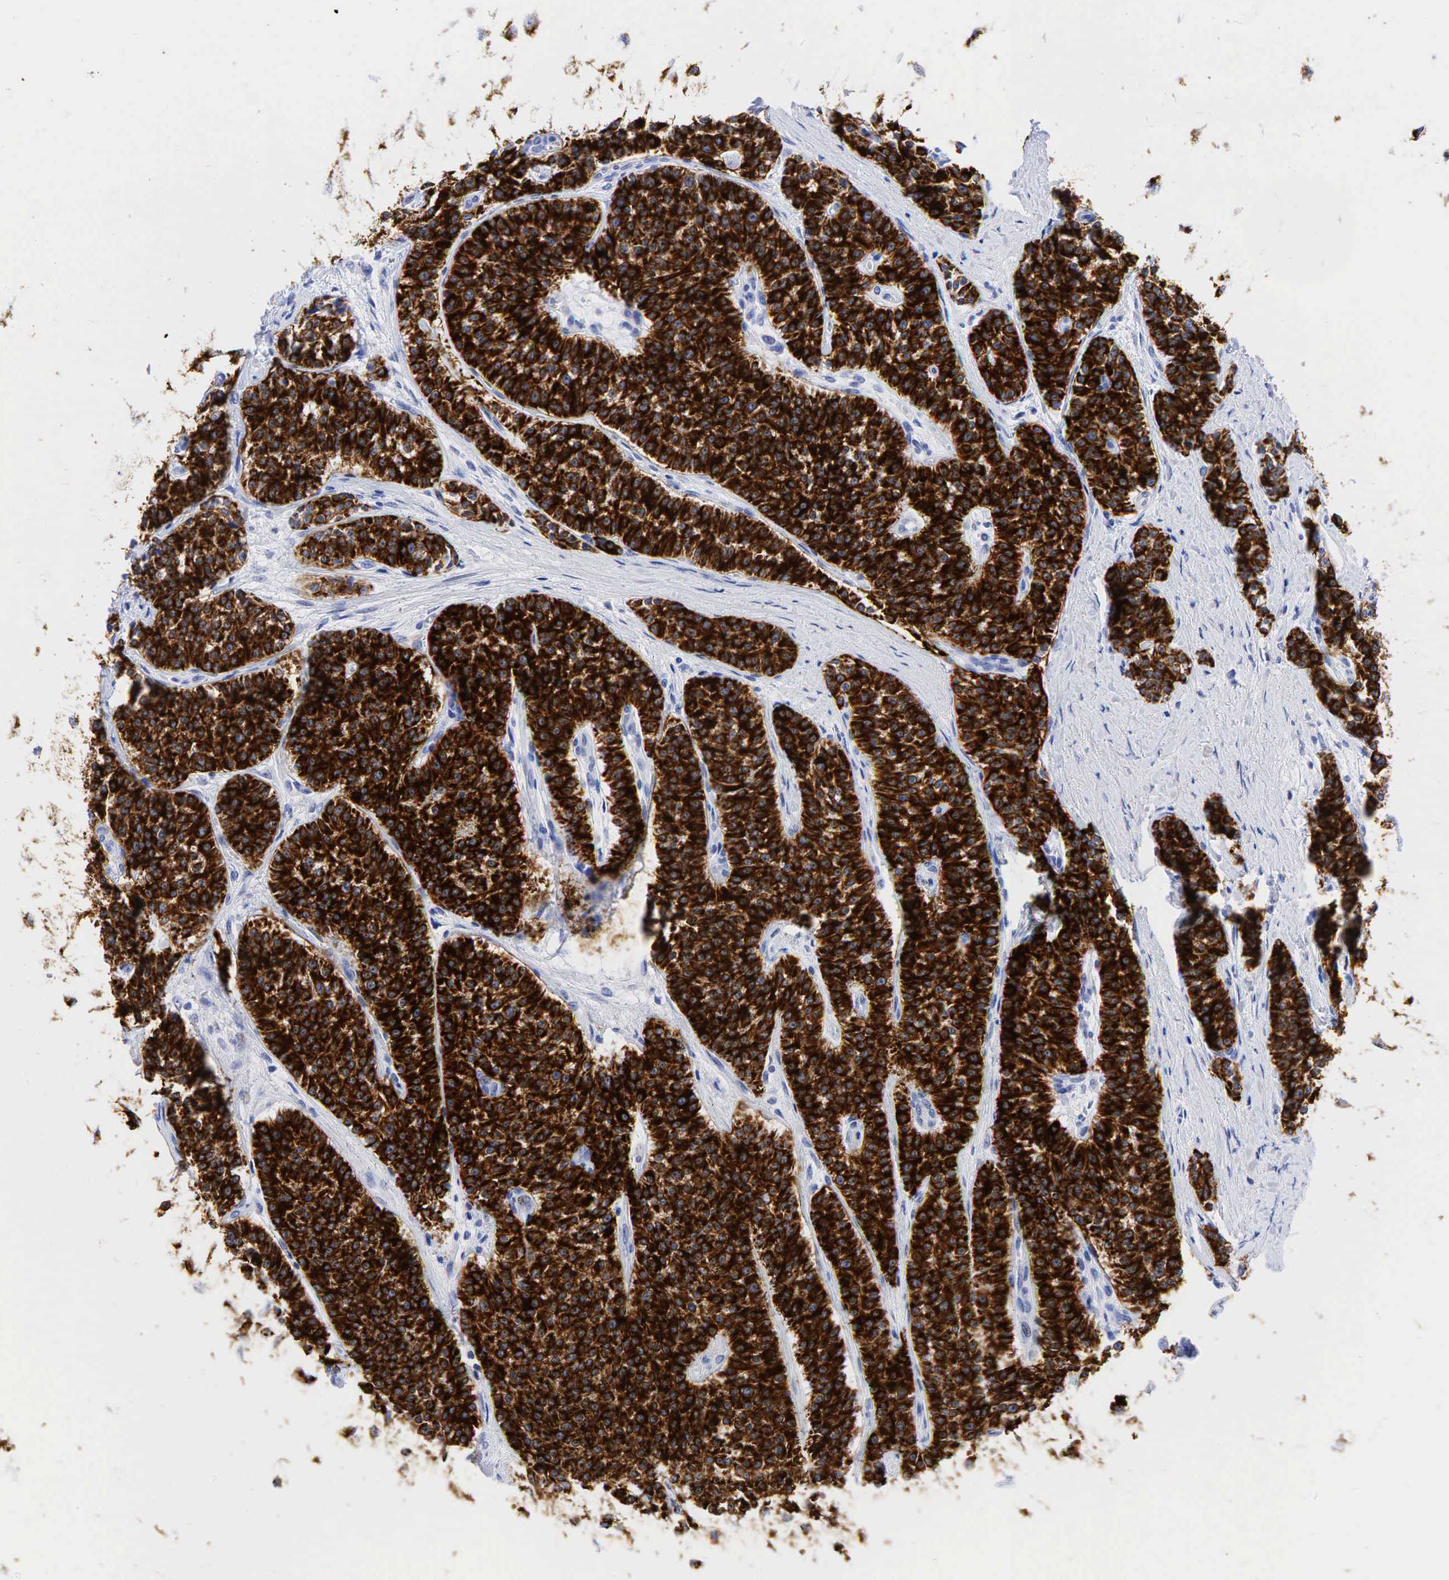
{"staining": {"intensity": "strong", "quantity": ">75%", "location": "cytoplasmic/membranous"}, "tissue": "carcinoid", "cell_type": "Tumor cells", "image_type": "cancer", "snomed": [{"axis": "morphology", "description": "Carcinoid, malignant, NOS"}, {"axis": "topography", "description": "Stomach"}], "caption": "The histopathology image exhibits immunohistochemical staining of carcinoid (malignant). There is strong cytoplasmic/membranous staining is seen in approximately >75% of tumor cells.", "gene": "KRT18", "patient": {"sex": "female", "age": 76}}